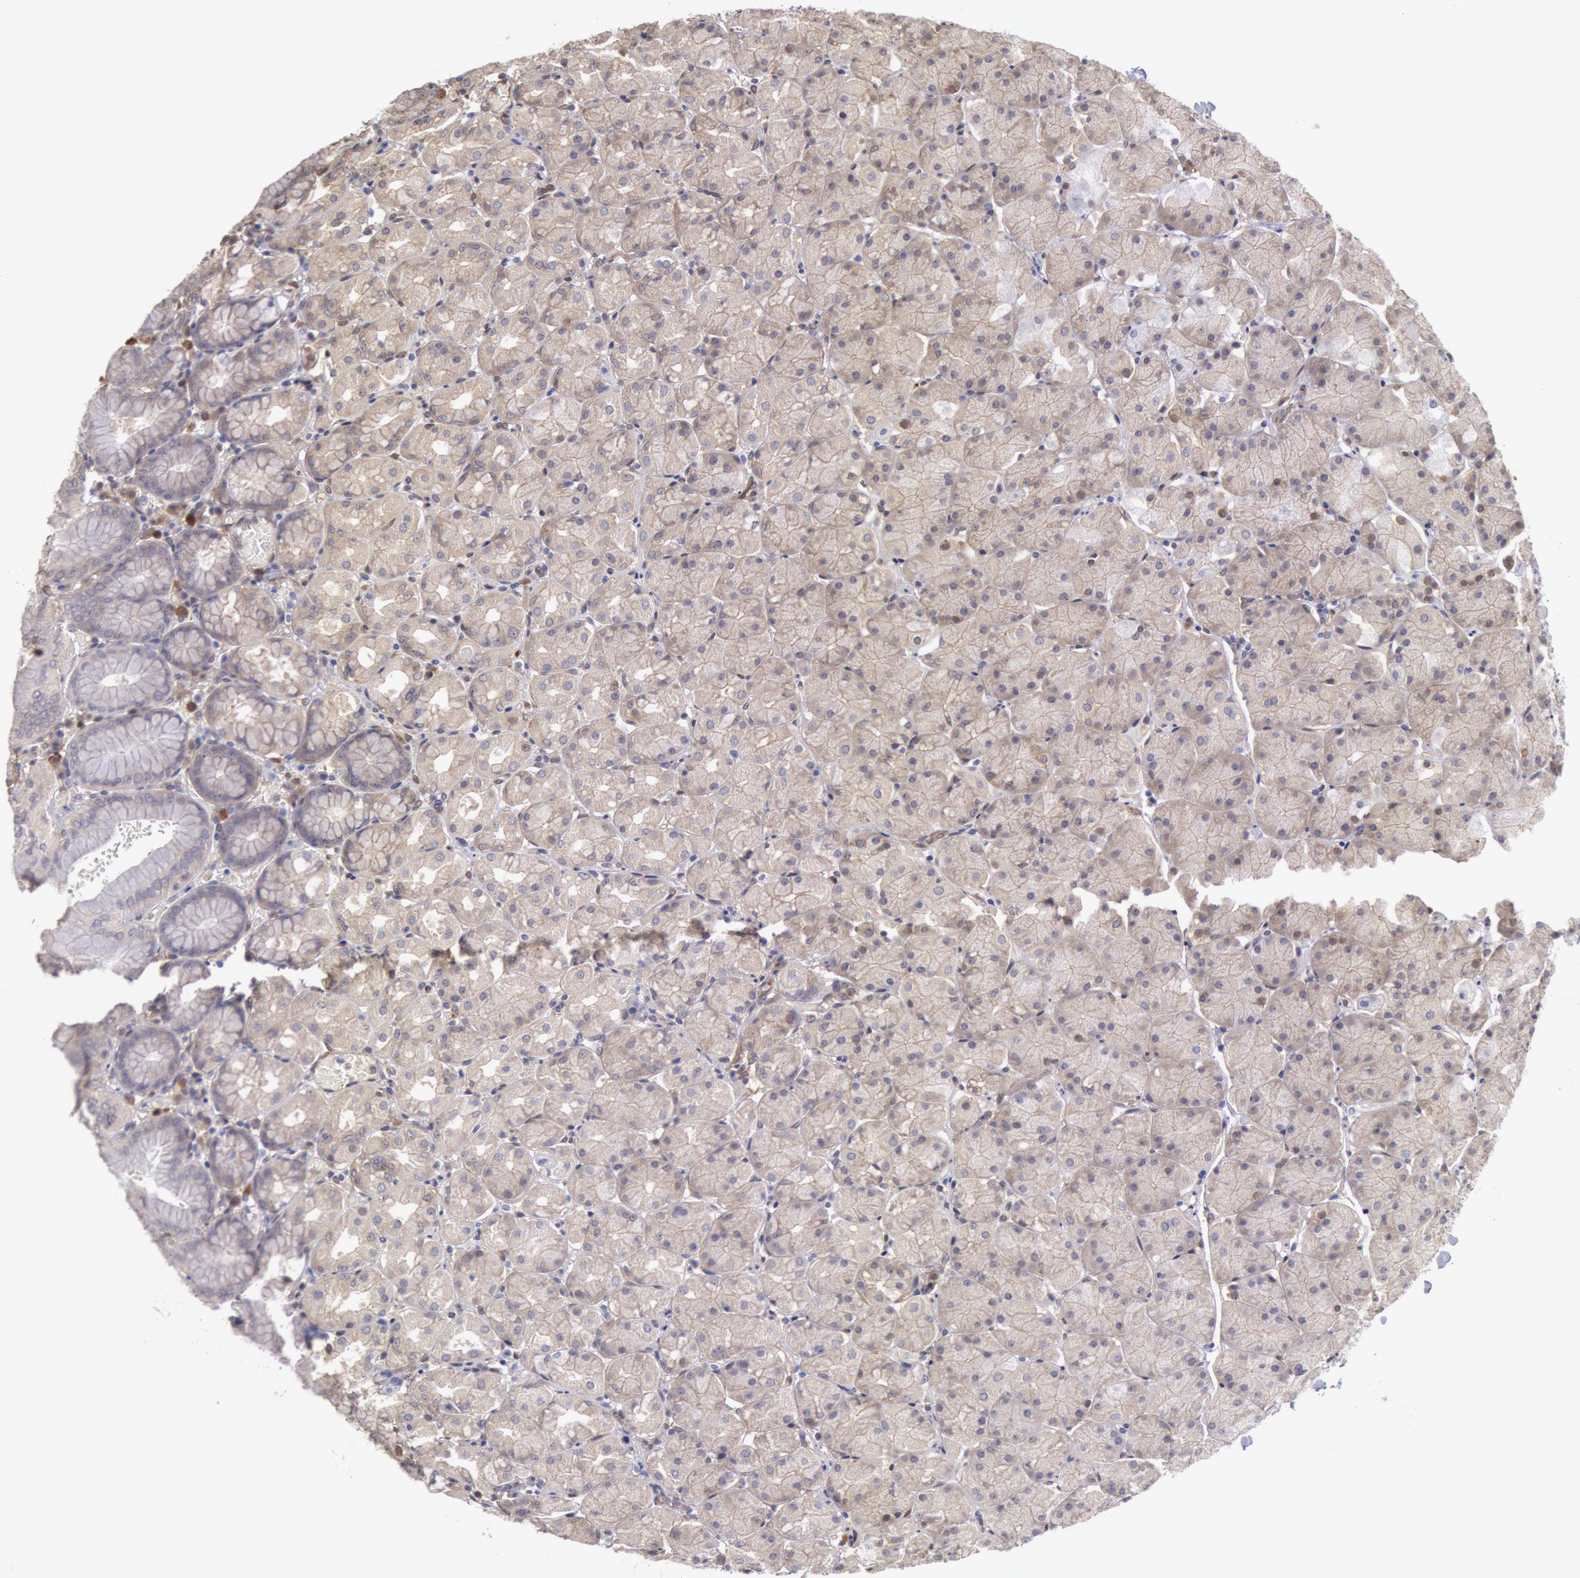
{"staining": {"intensity": "weak", "quantity": "25%-75%", "location": "cytoplasmic/membranous"}, "tissue": "stomach", "cell_type": "Glandular cells", "image_type": "normal", "snomed": [{"axis": "morphology", "description": "Normal tissue, NOS"}, {"axis": "topography", "description": "Stomach, upper"}, {"axis": "topography", "description": "Stomach"}], "caption": "IHC micrograph of benign stomach: human stomach stained using IHC exhibits low levels of weak protein expression localized specifically in the cytoplasmic/membranous of glandular cells, appearing as a cytoplasmic/membranous brown color.", "gene": "CCDC50", "patient": {"sex": "male", "age": 76}}